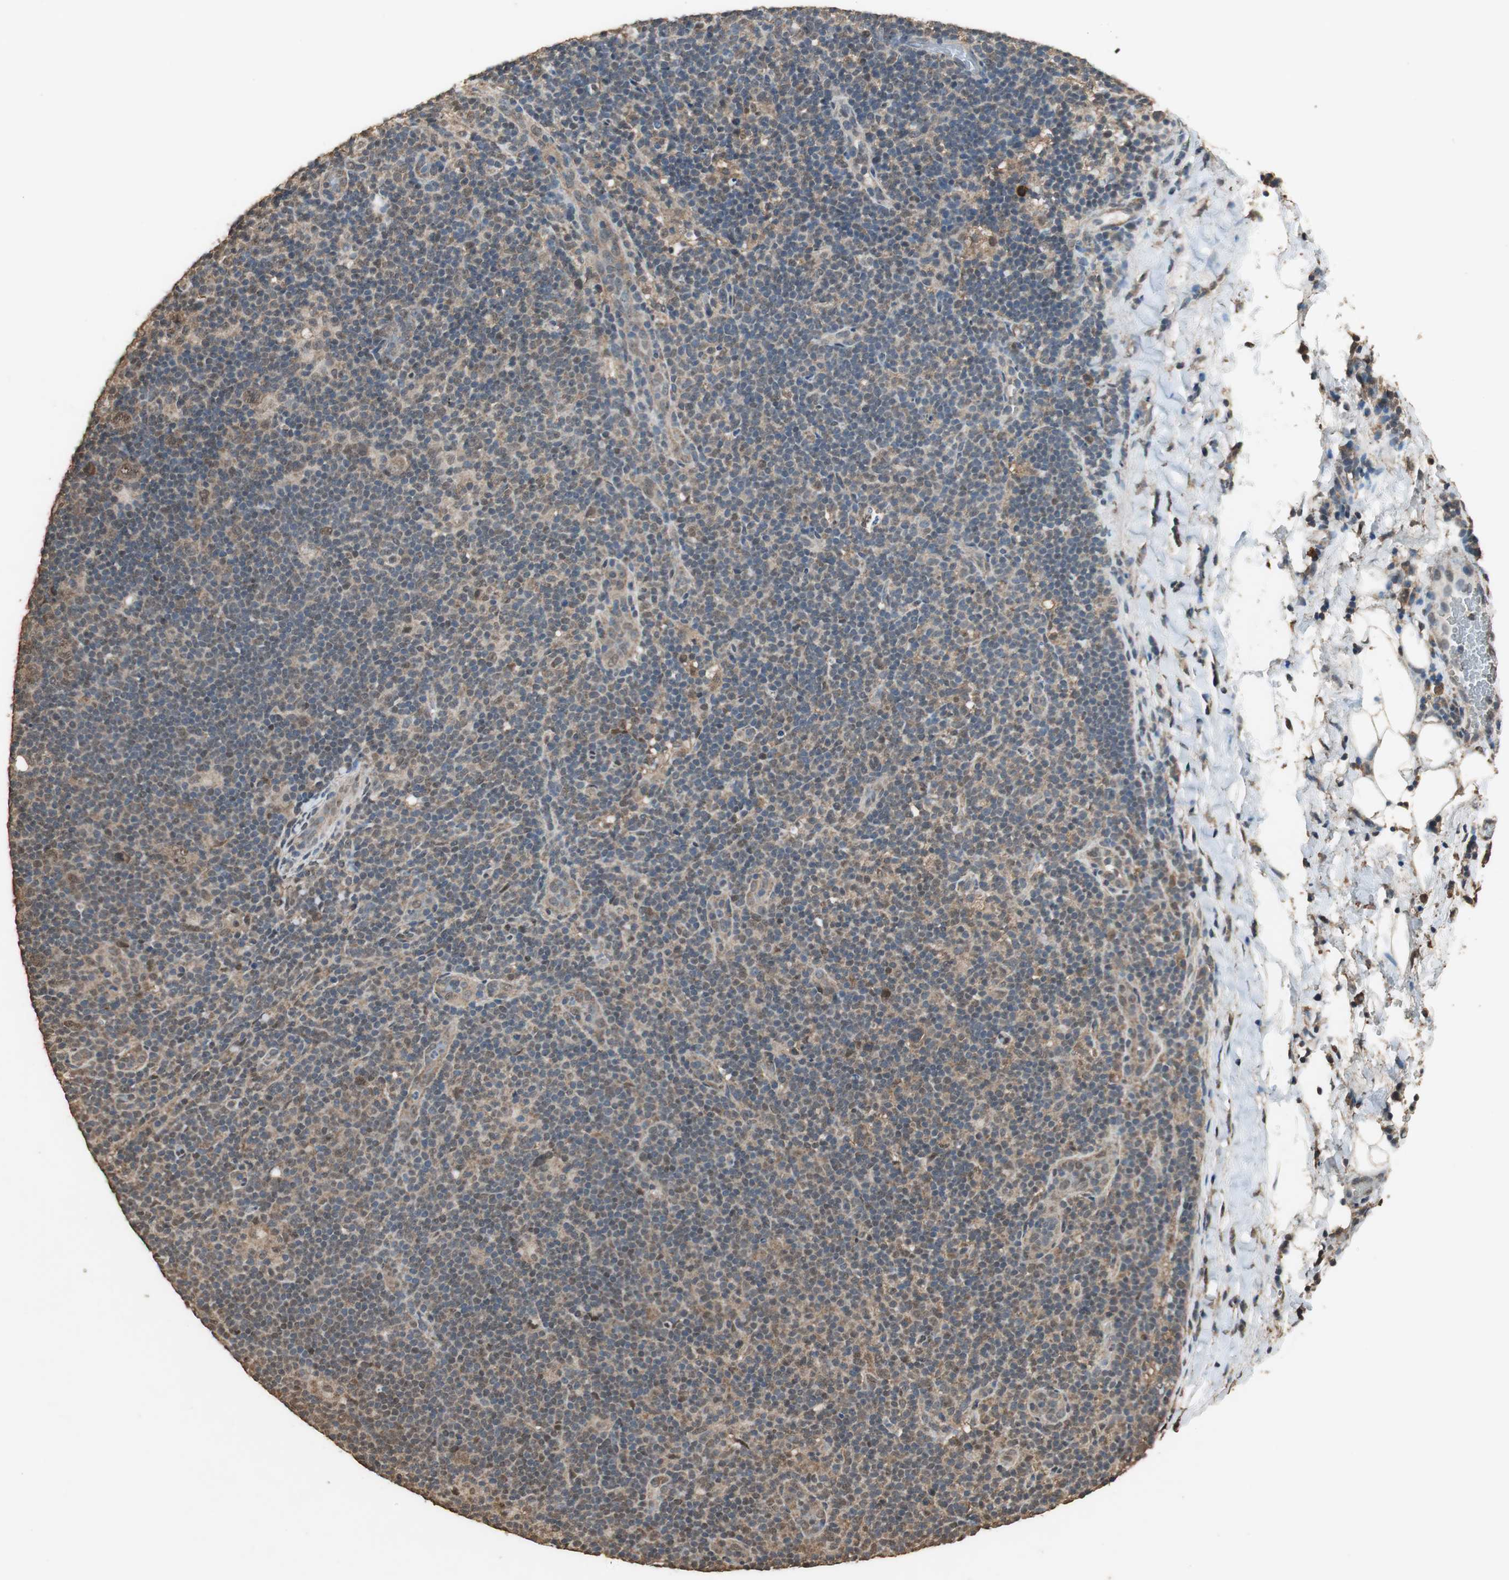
{"staining": {"intensity": "moderate", "quantity": "25%-75%", "location": "cytoplasmic/membranous,nuclear"}, "tissue": "lymphoma", "cell_type": "Tumor cells", "image_type": "cancer", "snomed": [{"axis": "morphology", "description": "Hodgkin's disease, NOS"}, {"axis": "topography", "description": "Lymph node"}], "caption": "Immunohistochemistry (DAB (3,3'-diaminobenzidine)) staining of lymphoma shows moderate cytoplasmic/membranous and nuclear protein expression in approximately 25%-75% of tumor cells.", "gene": "PPP1R13B", "patient": {"sex": "female", "age": 57}}